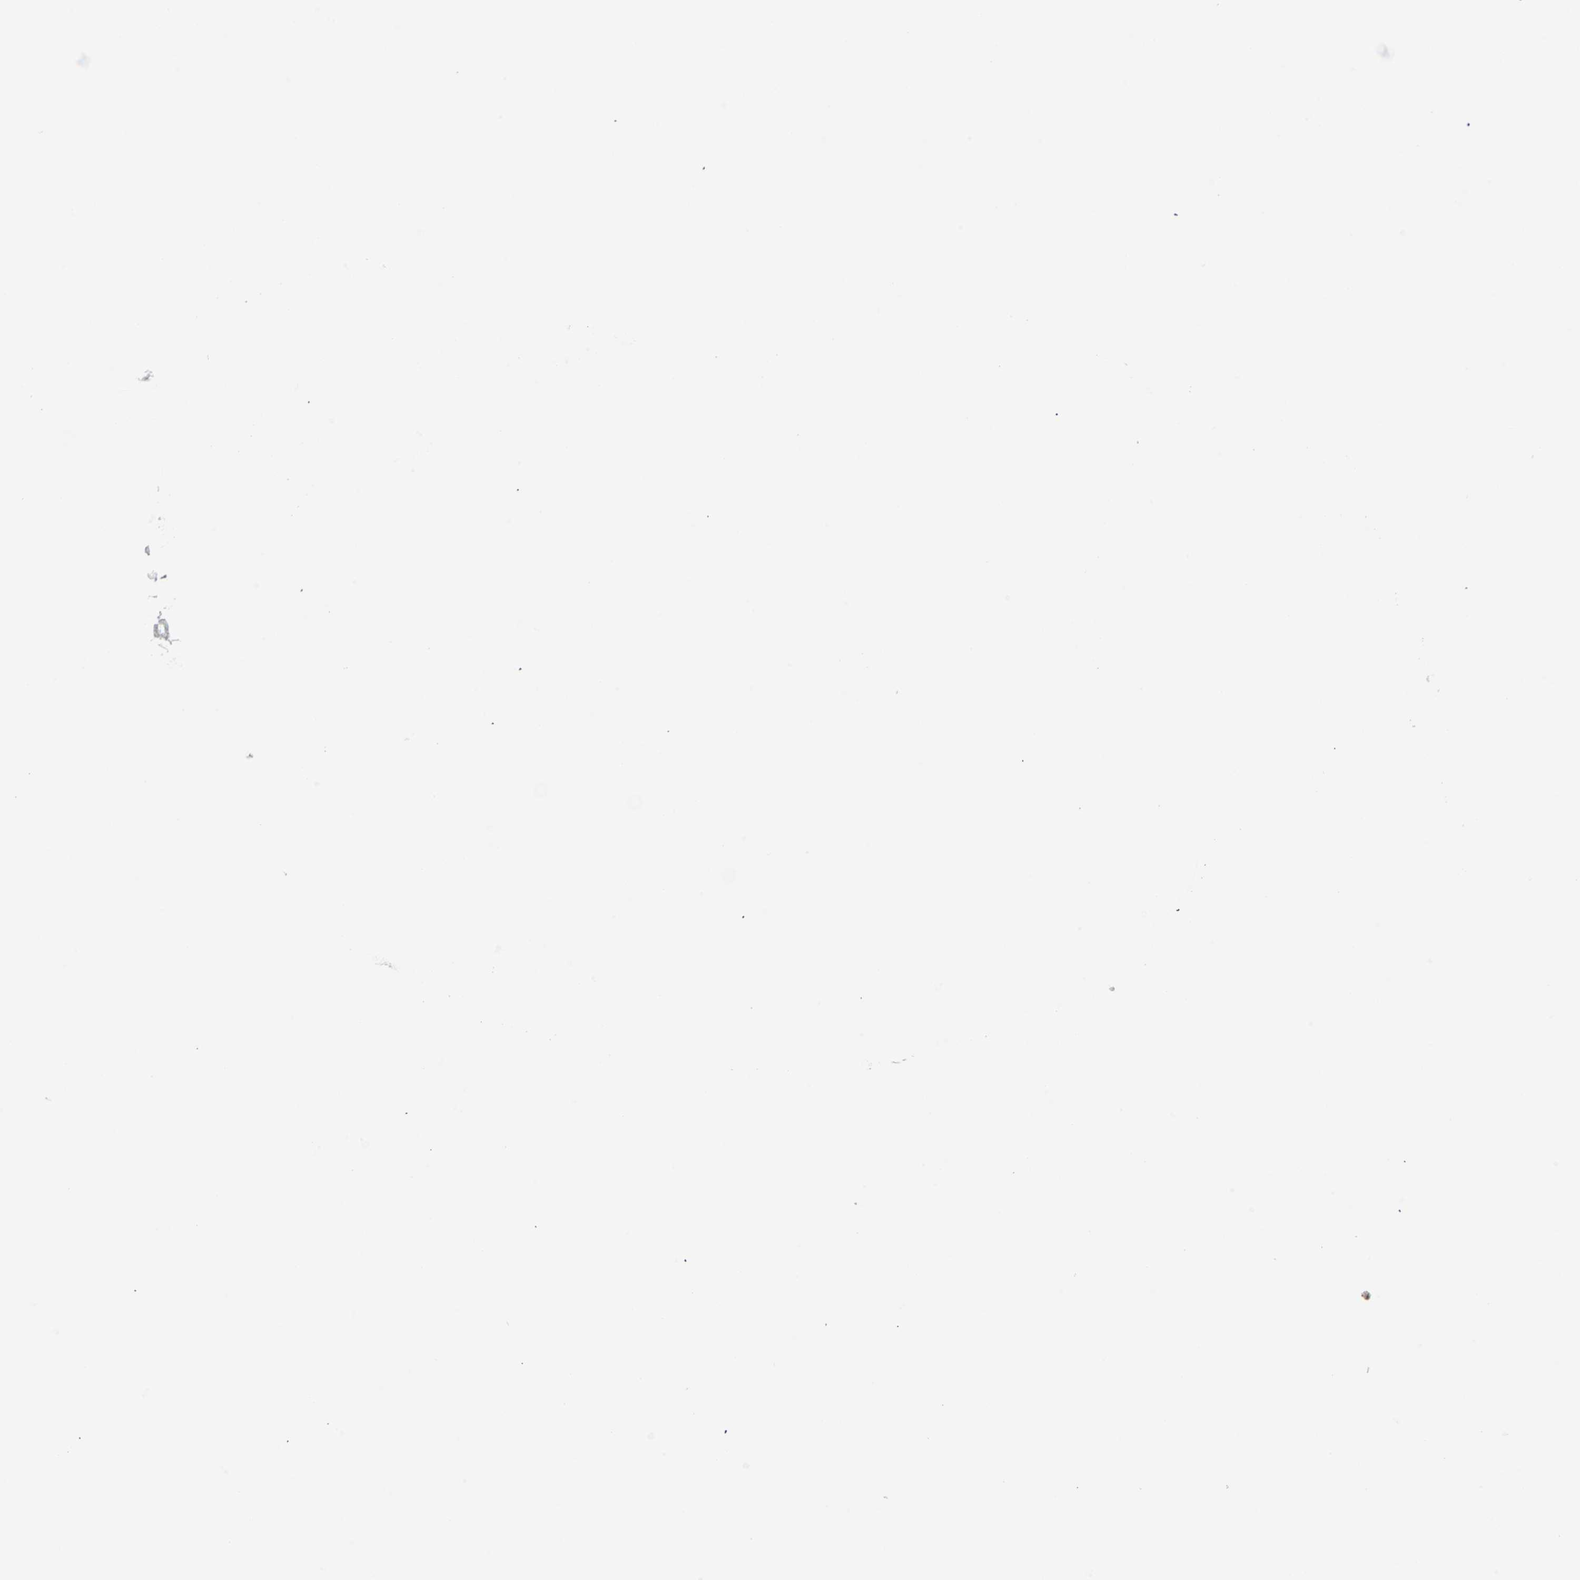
{"staining": {"intensity": "negative", "quantity": "none", "location": "none"}, "tissue": "adipose tissue", "cell_type": "Adipocytes", "image_type": "normal", "snomed": [{"axis": "morphology", "description": "Normal tissue, NOS"}, {"axis": "topography", "description": "Soft tissue"}], "caption": "The photomicrograph displays no staining of adipocytes in normal adipose tissue. (DAB IHC, high magnification).", "gene": "MLLT10", "patient": {"sex": "male", "age": 72}}